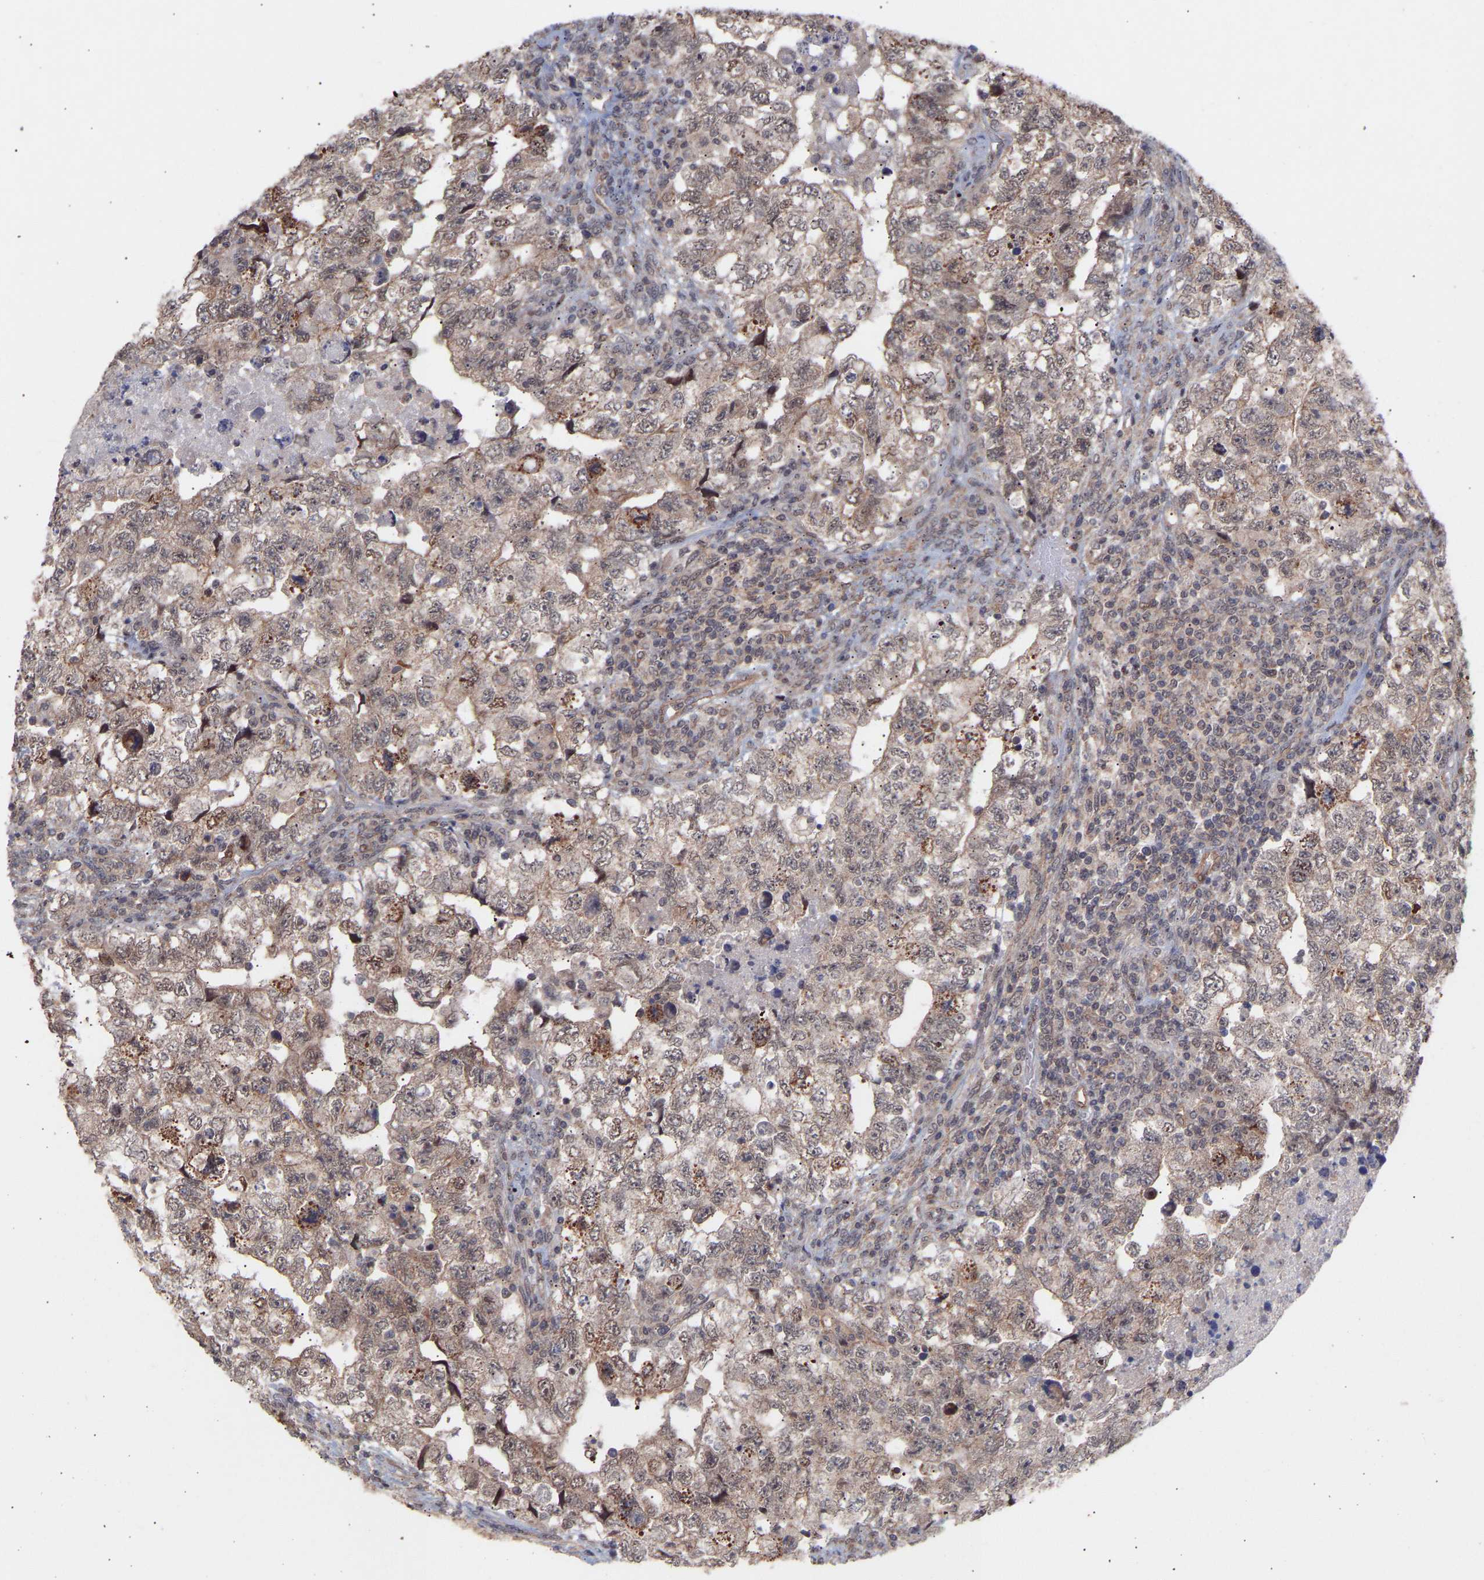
{"staining": {"intensity": "weak", "quantity": ">75%", "location": "cytoplasmic/membranous,nuclear"}, "tissue": "testis cancer", "cell_type": "Tumor cells", "image_type": "cancer", "snomed": [{"axis": "morphology", "description": "Carcinoma, Embryonal, NOS"}, {"axis": "topography", "description": "Testis"}], "caption": "An image of testis embryonal carcinoma stained for a protein exhibits weak cytoplasmic/membranous and nuclear brown staining in tumor cells. (DAB IHC, brown staining for protein, blue staining for nuclei).", "gene": "PDLIM5", "patient": {"sex": "male", "age": 36}}